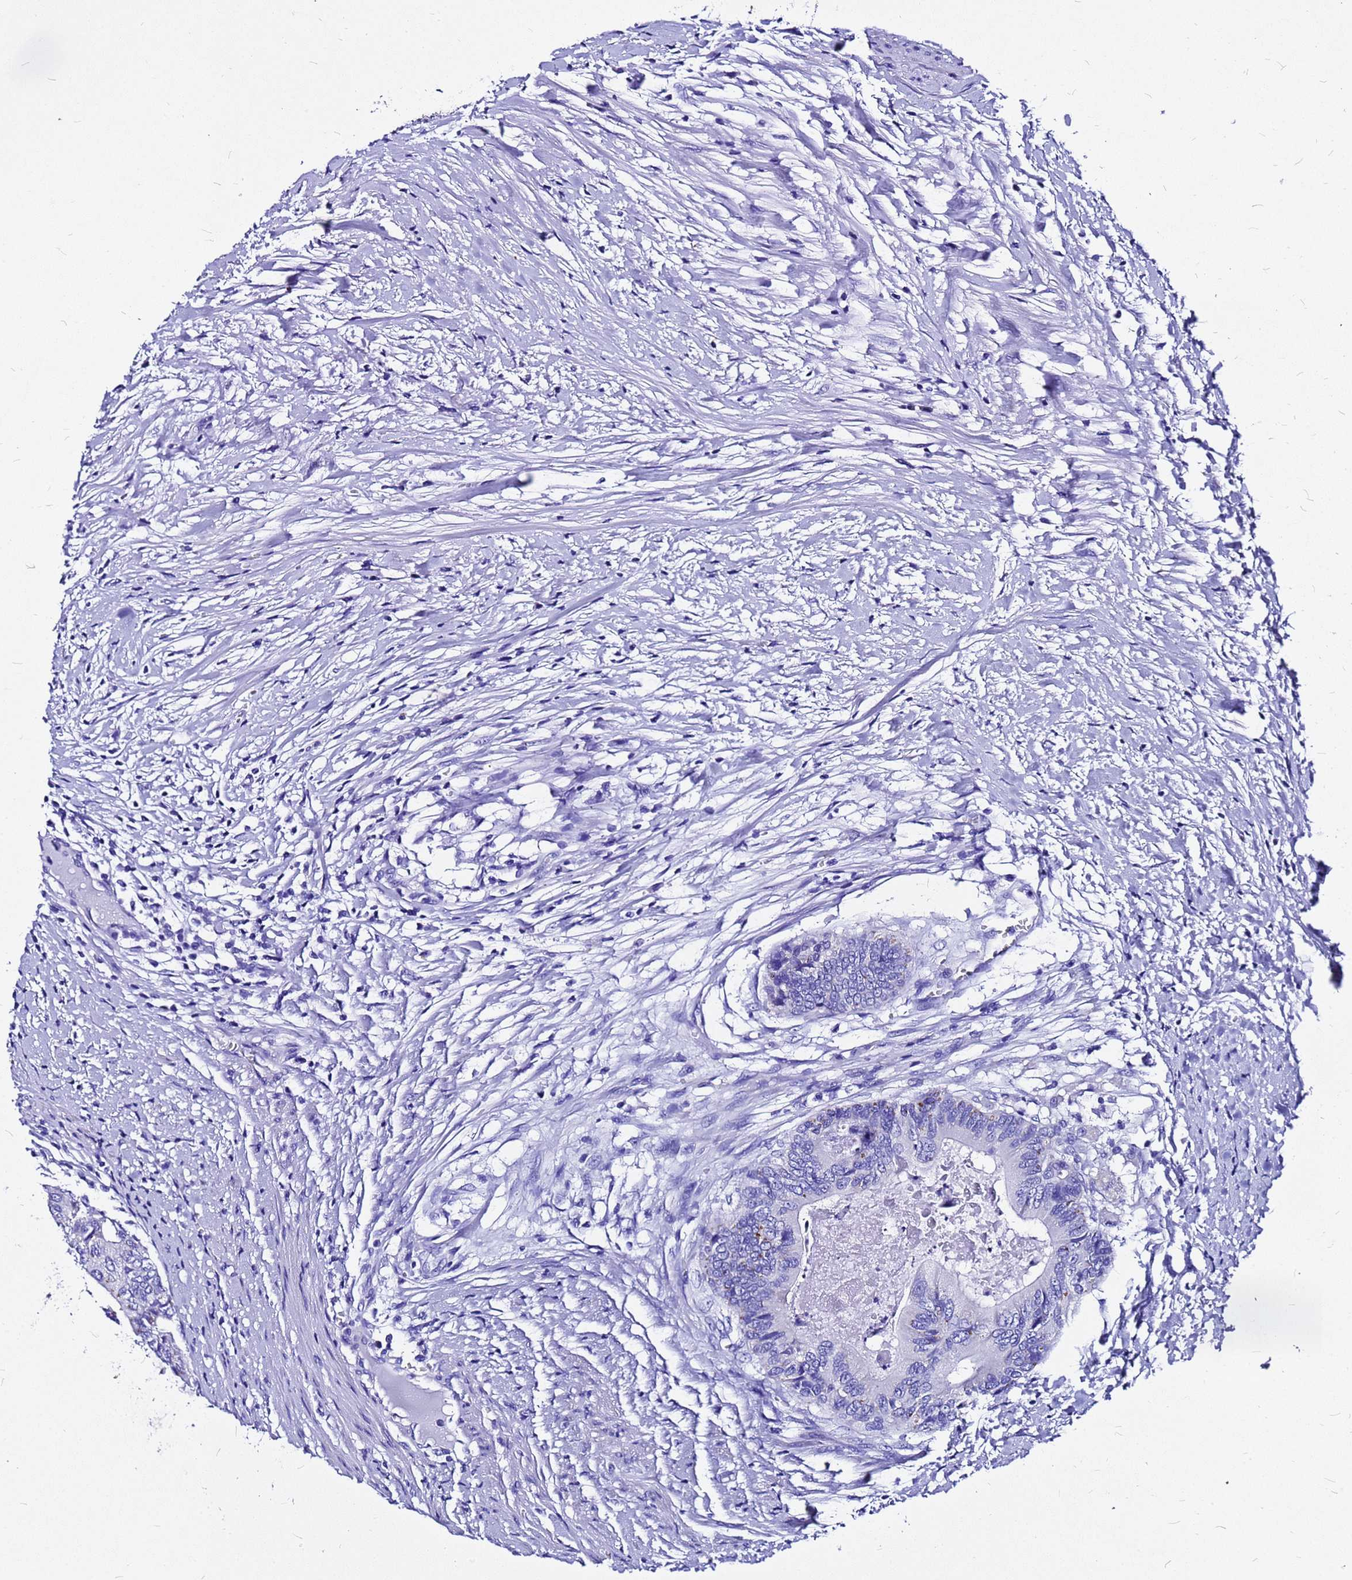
{"staining": {"intensity": "negative", "quantity": "none", "location": "none"}, "tissue": "colorectal cancer", "cell_type": "Tumor cells", "image_type": "cancer", "snomed": [{"axis": "morphology", "description": "Adenocarcinoma, NOS"}, {"axis": "topography", "description": "Colon"}], "caption": "Immunohistochemistry (IHC) image of neoplastic tissue: adenocarcinoma (colorectal) stained with DAB (3,3'-diaminobenzidine) demonstrates no significant protein staining in tumor cells. Nuclei are stained in blue.", "gene": "HERC4", "patient": {"sex": "male", "age": 85}}